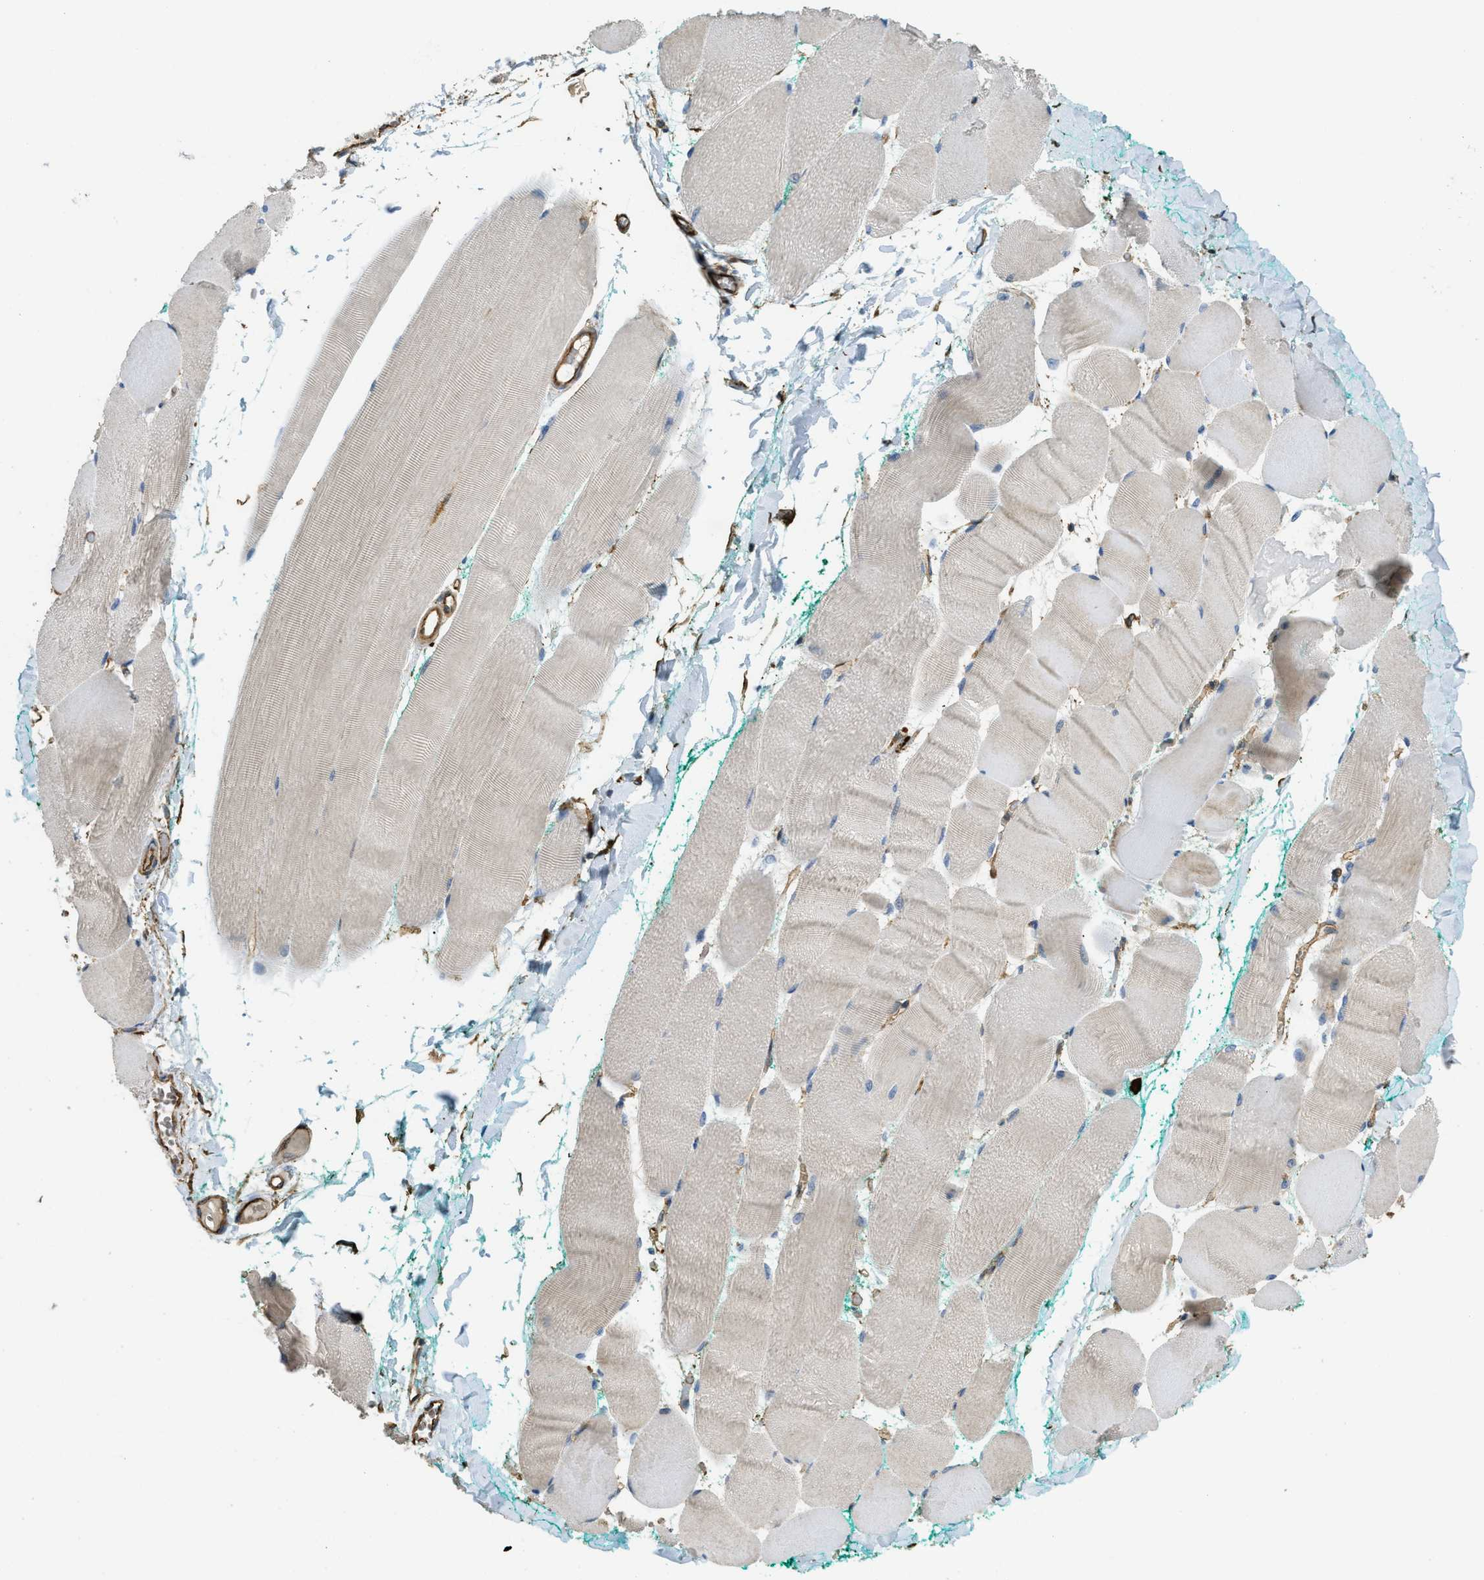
{"staining": {"intensity": "weak", "quantity": "<25%", "location": "cytoplasmic/membranous"}, "tissue": "skeletal muscle", "cell_type": "Myocytes", "image_type": "normal", "snomed": [{"axis": "morphology", "description": "Normal tissue, NOS"}, {"axis": "morphology", "description": "Squamous cell carcinoma, NOS"}, {"axis": "topography", "description": "Skeletal muscle"}], "caption": "DAB immunohistochemical staining of unremarkable human skeletal muscle demonstrates no significant staining in myocytes.", "gene": "BAG4", "patient": {"sex": "male", "age": 51}}